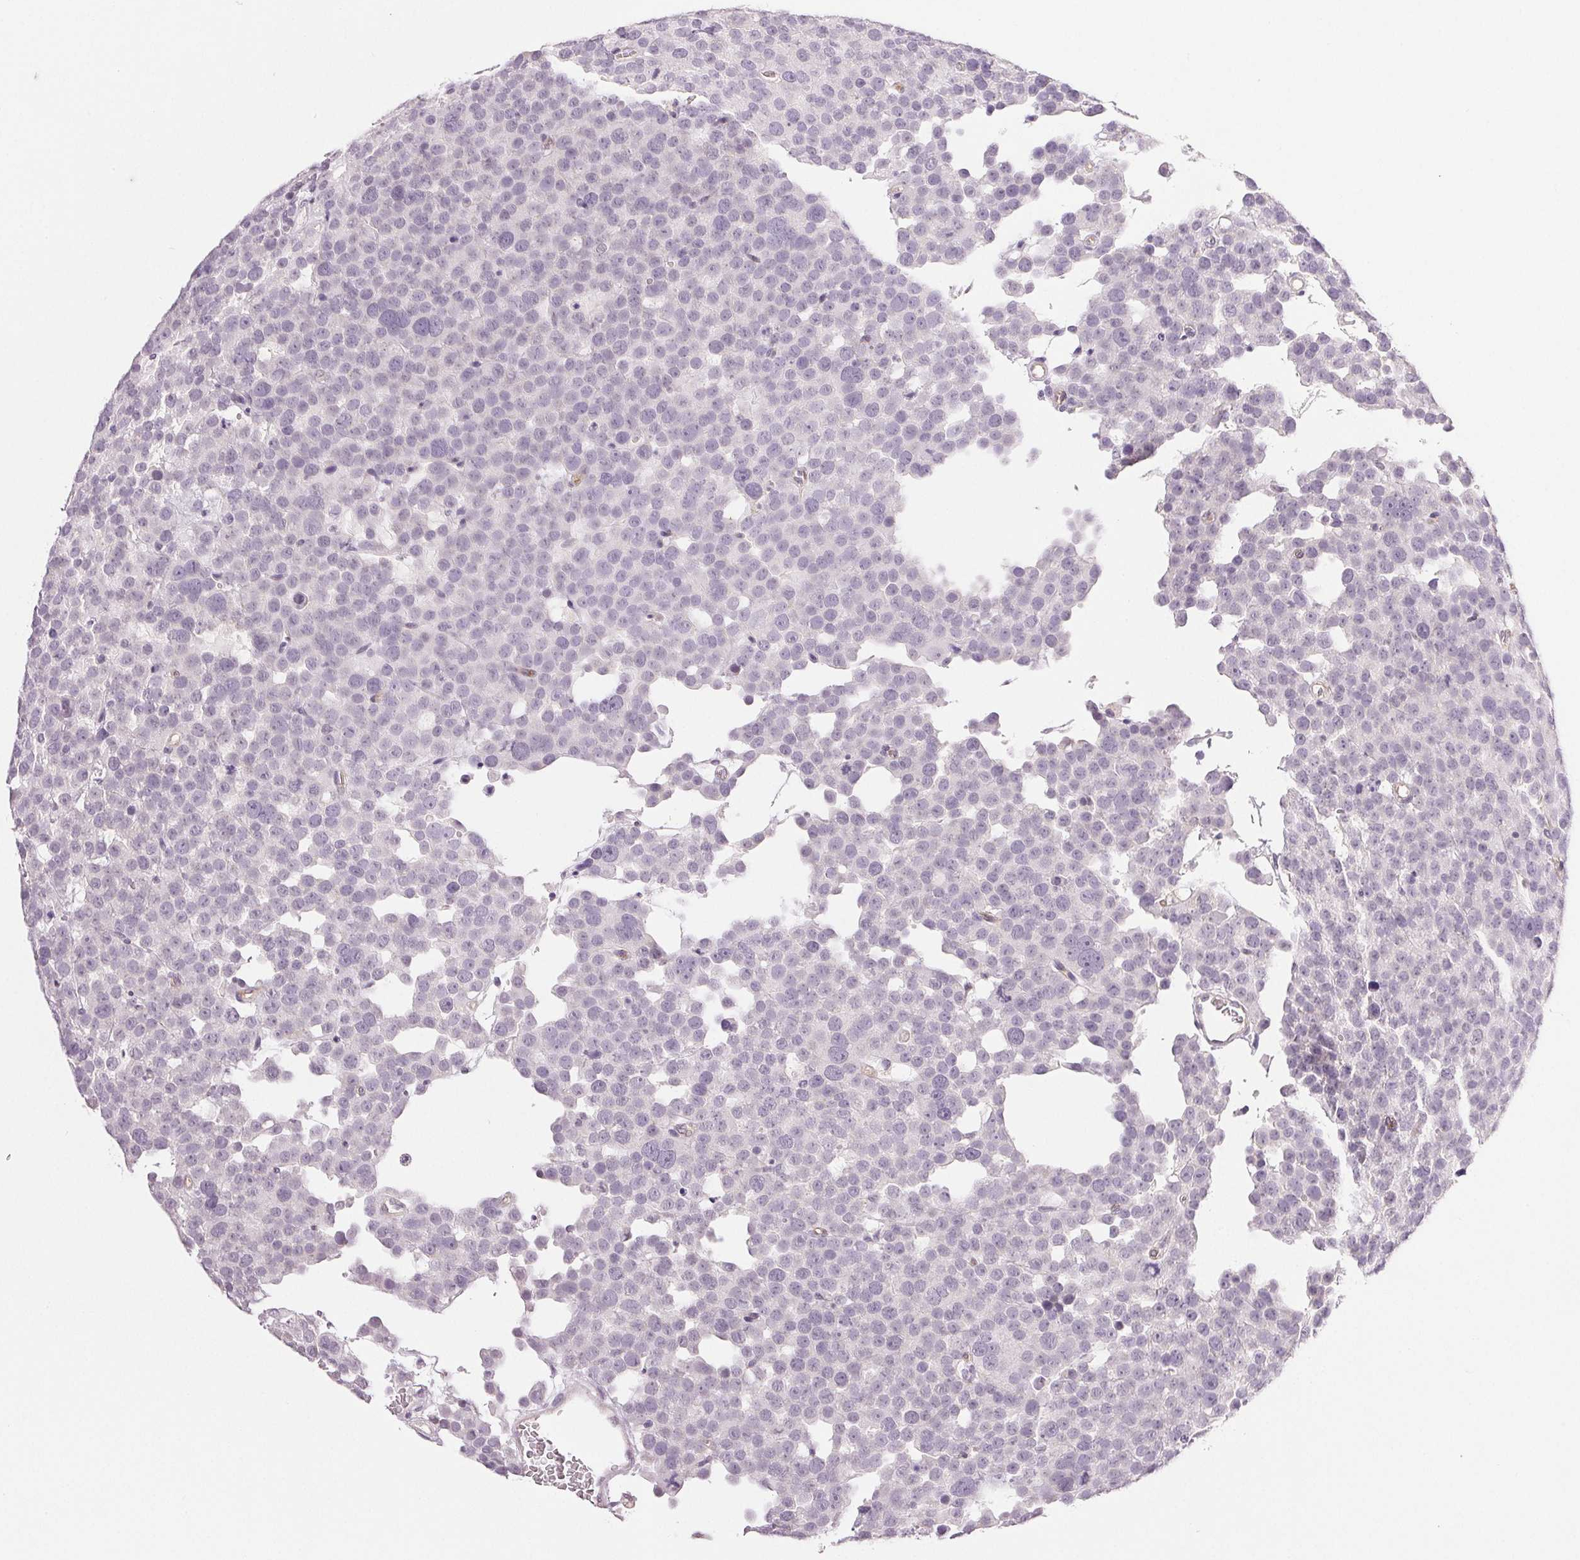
{"staining": {"intensity": "negative", "quantity": "none", "location": "none"}, "tissue": "testis cancer", "cell_type": "Tumor cells", "image_type": "cancer", "snomed": [{"axis": "morphology", "description": "Seminoma, NOS"}, {"axis": "topography", "description": "Testis"}], "caption": "A high-resolution histopathology image shows IHC staining of testis seminoma, which reveals no significant expression in tumor cells.", "gene": "PLCB1", "patient": {"sex": "male", "age": 71}}